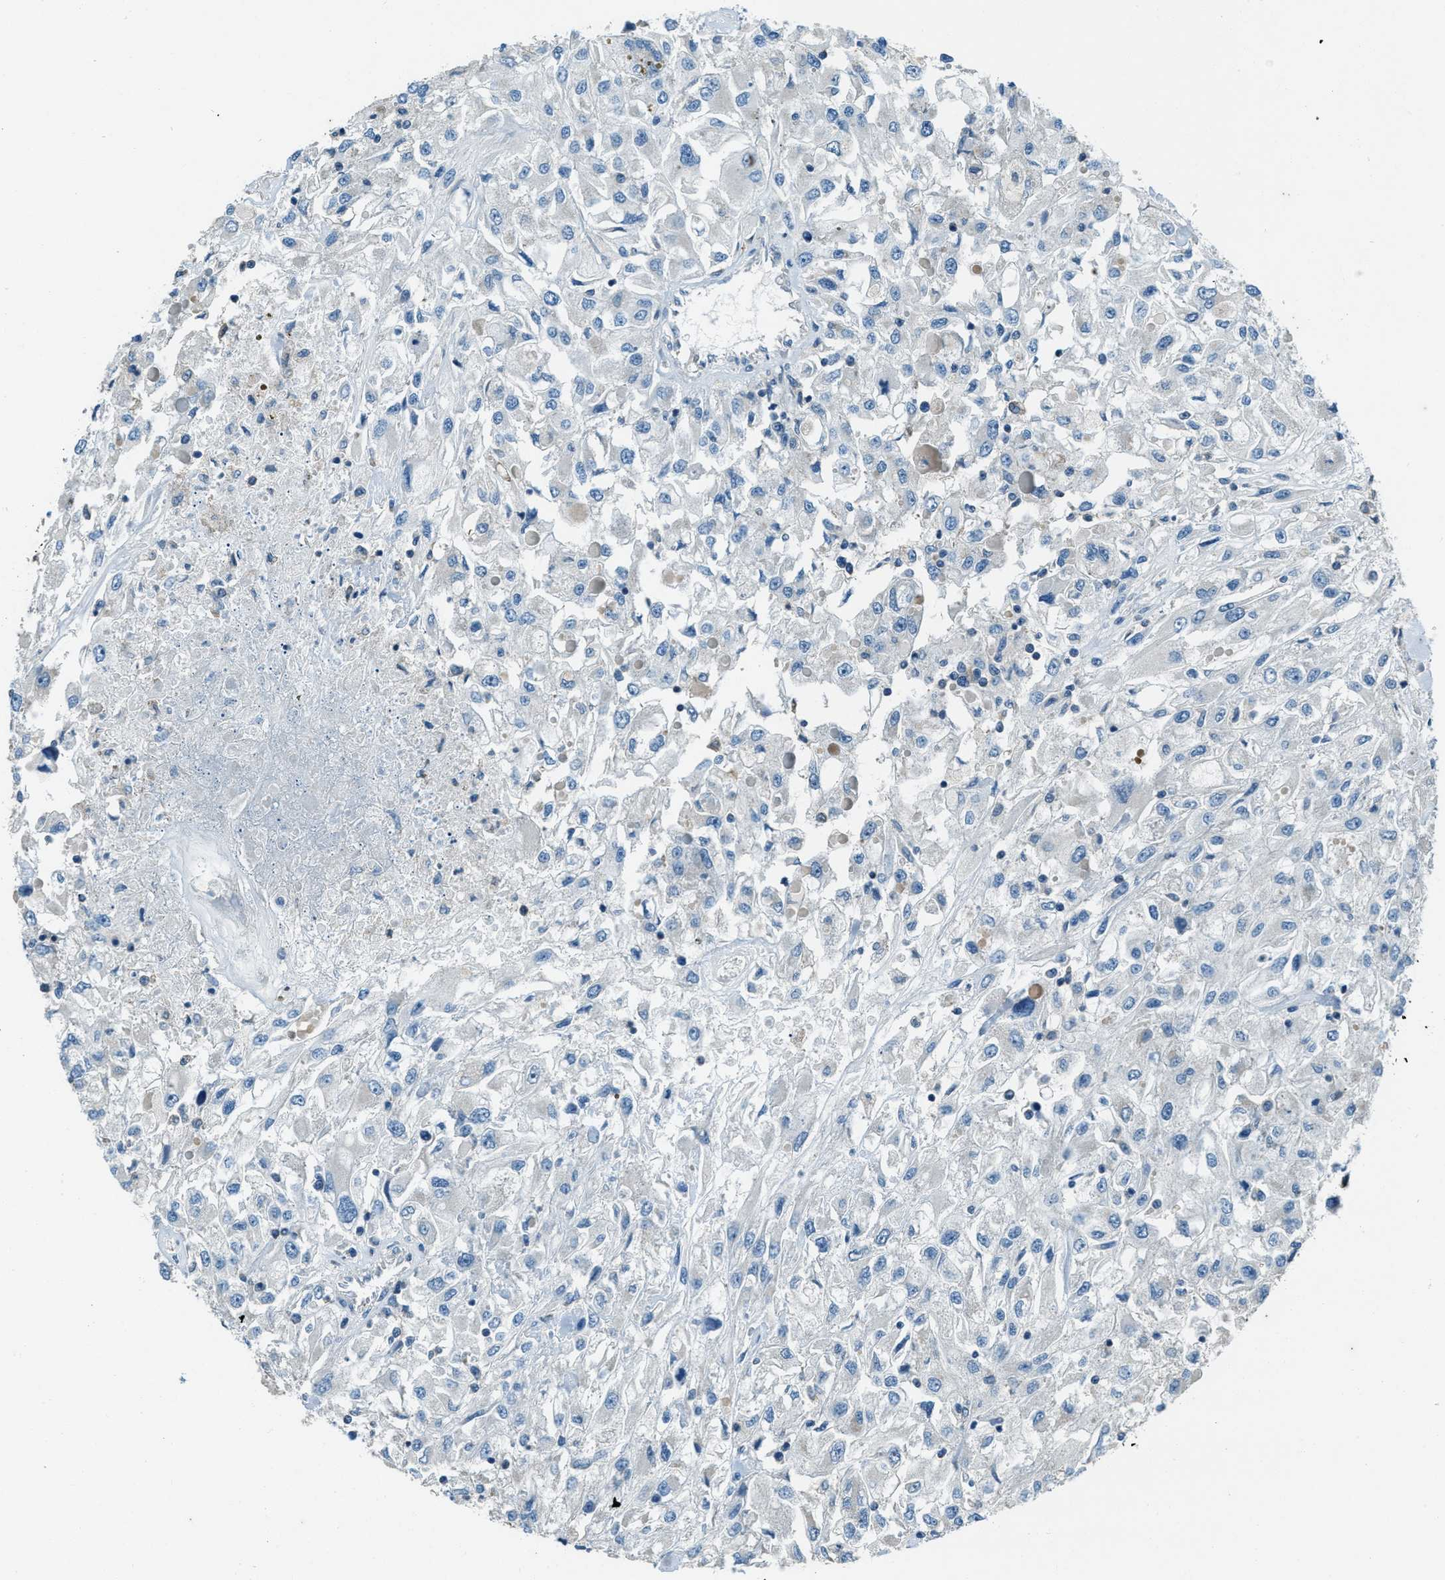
{"staining": {"intensity": "negative", "quantity": "none", "location": "none"}, "tissue": "renal cancer", "cell_type": "Tumor cells", "image_type": "cancer", "snomed": [{"axis": "morphology", "description": "Adenocarcinoma, NOS"}, {"axis": "topography", "description": "Kidney"}], "caption": "IHC photomicrograph of neoplastic tissue: adenocarcinoma (renal) stained with DAB reveals no significant protein expression in tumor cells. (DAB (3,3'-diaminobenzidine) immunohistochemistry (IHC) visualized using brightfield microscopy, high magnification).", "gene": "SVIL", "patient": {"sex": "female", "age": 52}}